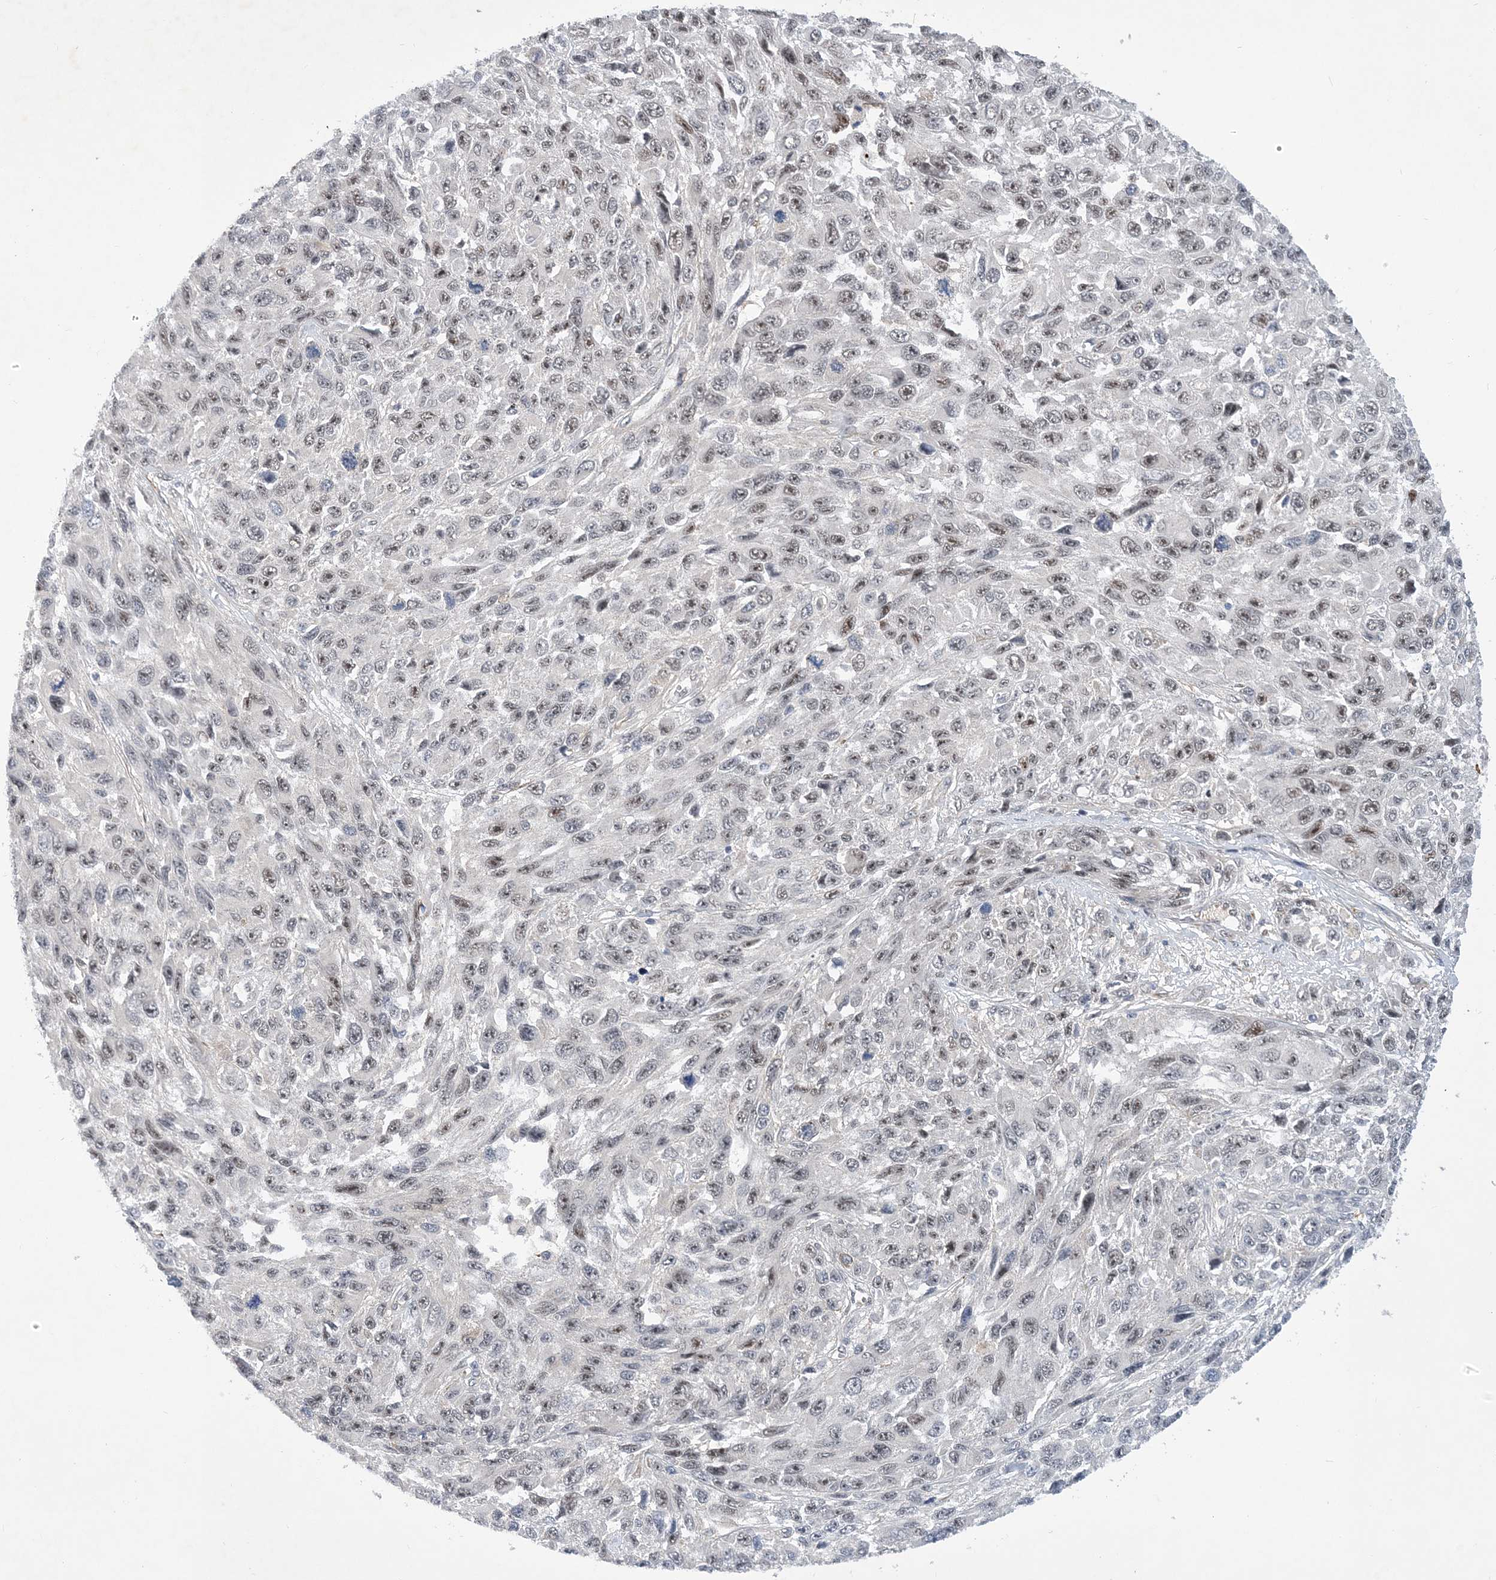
{"staining": {"intensity": "weak", "quantity": "<25%", "location": "nuclear"}, "tissue": "melanoma", "cell_type": "Tumor cells", "image_type": "cancer", "snomed": [{"axis": "morphology", "description": "Malignant melanoma, NOS"}, {"axis": "topography", "description": "Skin"}], "caption": "There is no significant positivity in tumor cells of malignant melanoma. (DAB (3,3'-diaminobenzidine) immunohistochemistry visualized using brightfield microscopy, high magnification).", "gene": "FAM217A", "patient": {"sex": "female", "age": 96}}